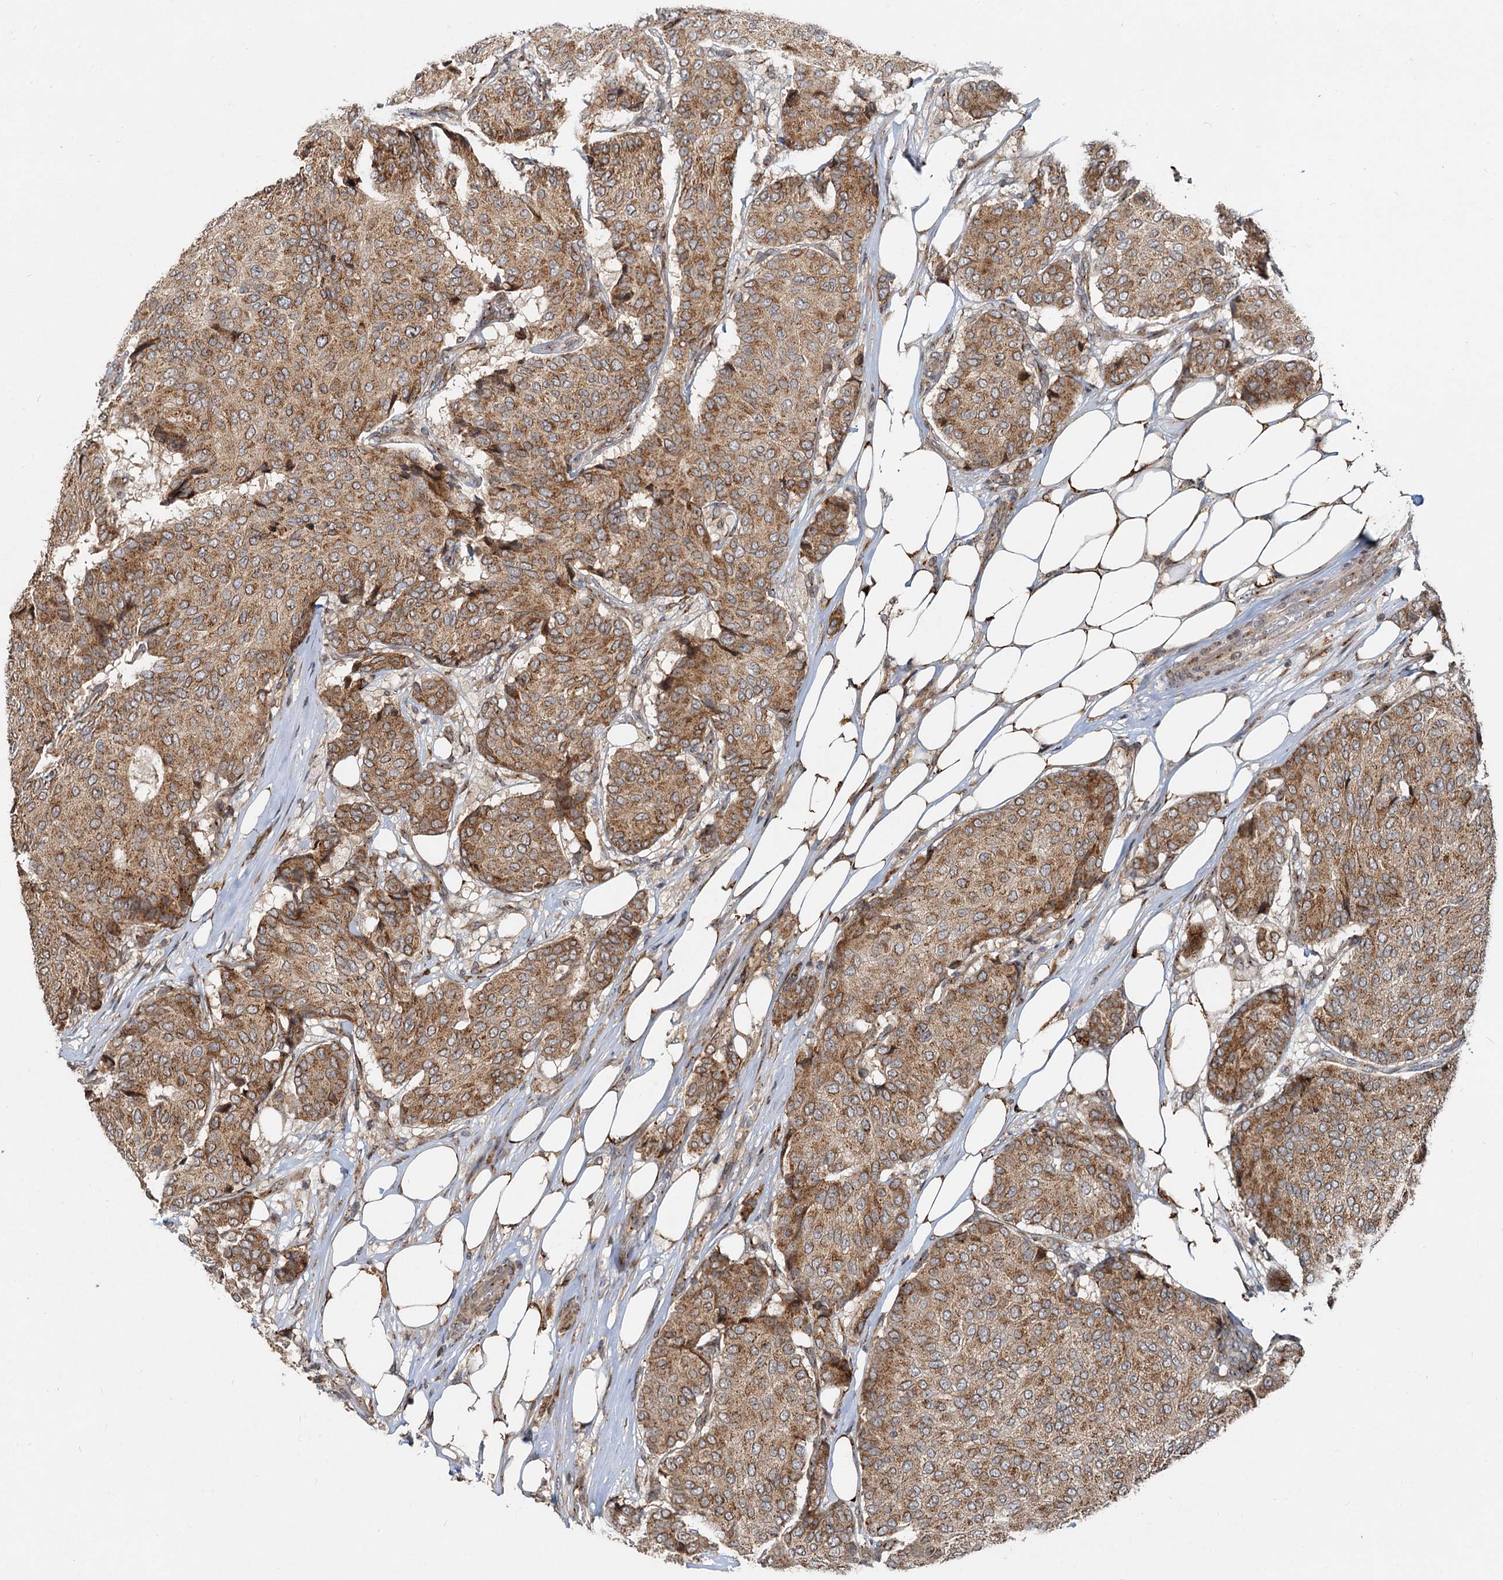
{"staining": {"intensity": "moderate", "quantity": ">75%", "location": "cytoplasmic/membranous"}, "tissue": "breast cancer", "cell_type": "Tumor cells", "image_type": "cancer", "snomed": [{"axis": "morphology", "description": "Duct carcinoma"}, {"axis": "topography", "description": "Breast"}], "caption": "Intraductal carcinoma (breast) stained with a brown dye exhibits moderate cytoplasmic/membranous positive staining in about >75% of tumor cells.", "gene": "CEP68", "patient": {"sex": "female", "age": 75}}